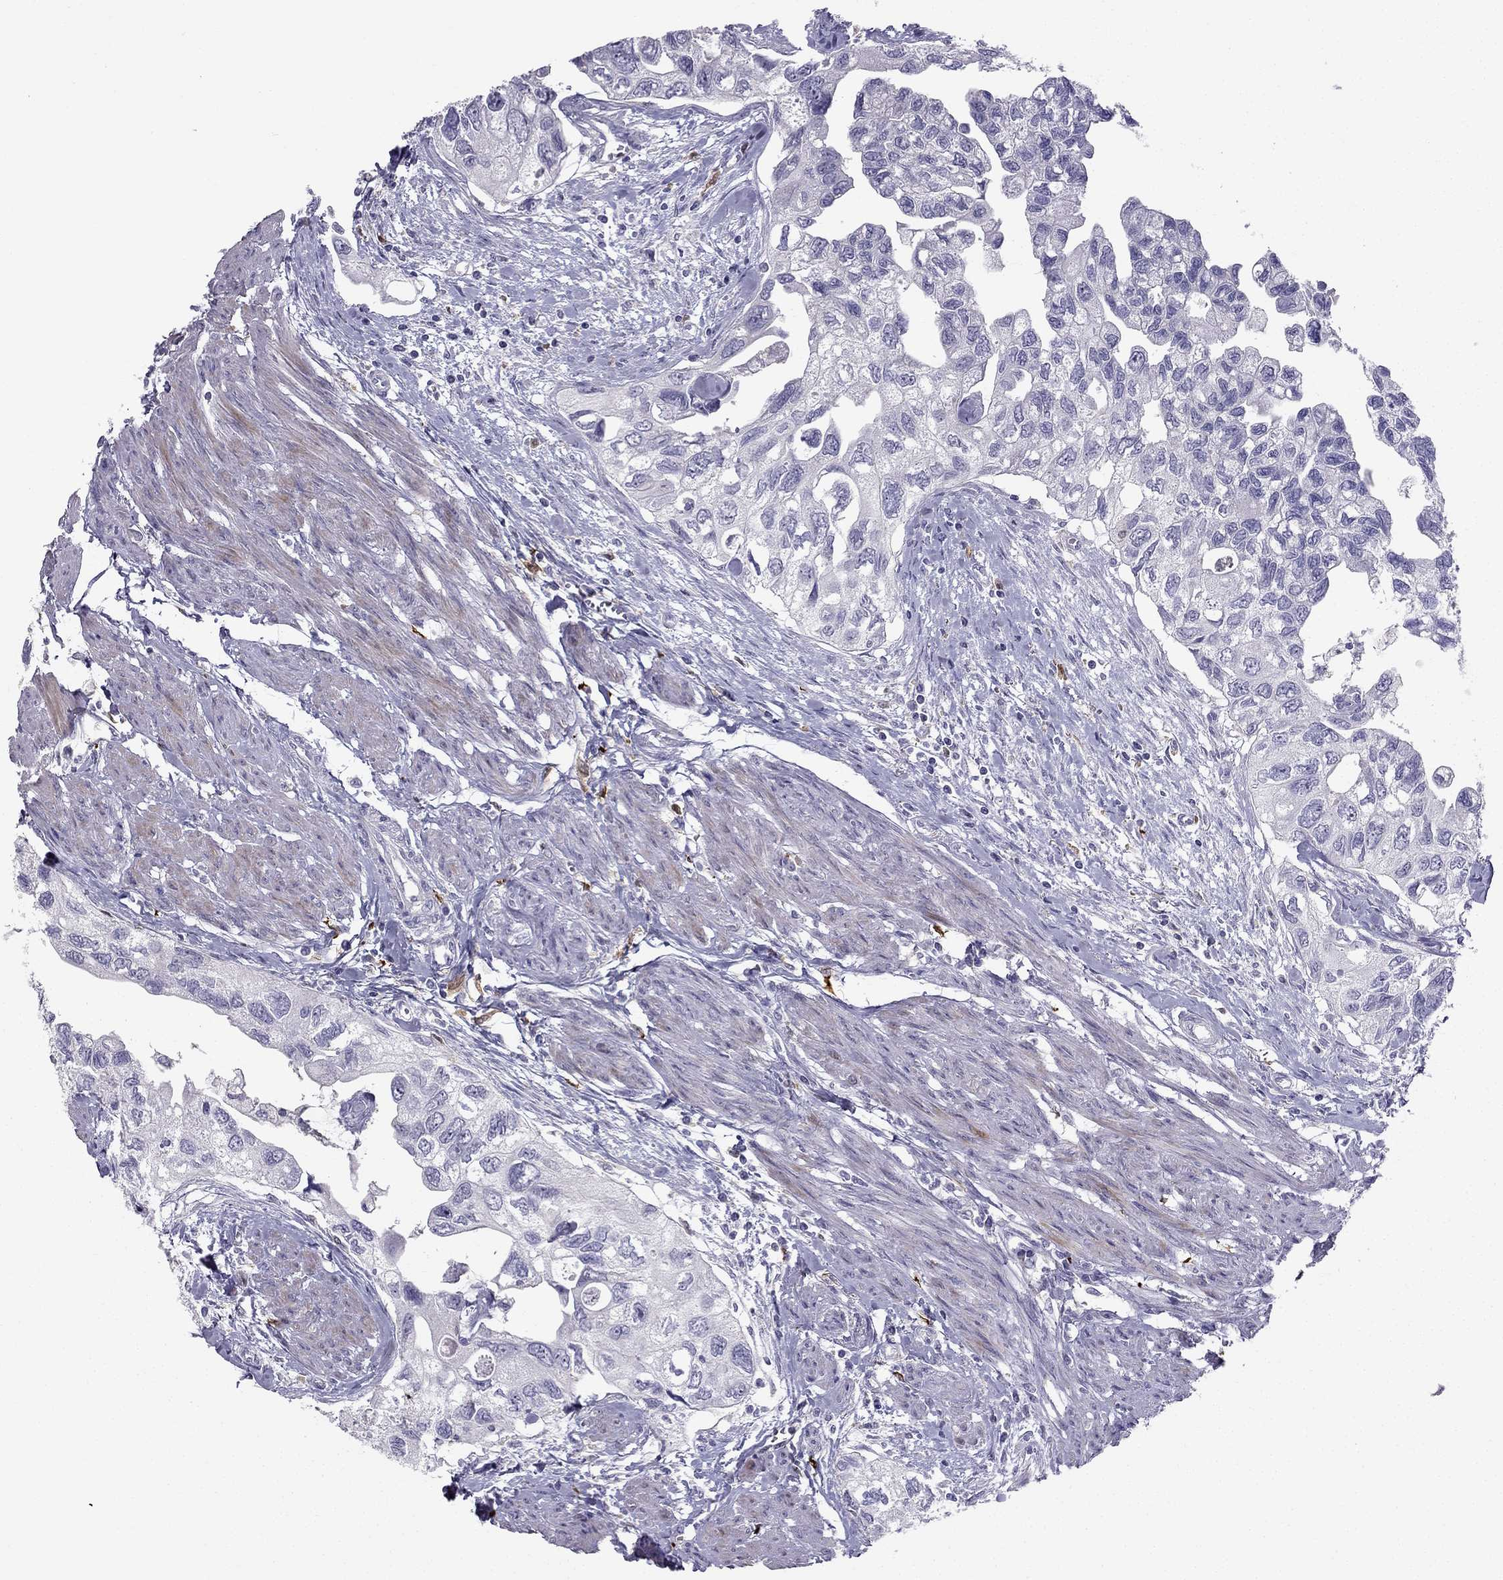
{"staining": {"intensity": "negative", "quantity": "none", "location": "none"}, "tissue": "urothelial cancer", "cell_type": "Tumor cells", "image_type": "cancer", "snomed": [{"axis": "morphology", "description": "Urothelial carcinoma, High grade"}, {"axis": "topography", "description": "Urinary bladder"}], "caption": "The histopathology image shows no staining of tumor cells in urothelial cancer. The staining was performed using DAB (3,3'-diaminobenzidine) to visualize the protein expression in brown, while the nuclei were stained in blue with hematoxylin (Magnification: 20x).", "gene": "LMTK3", "patient": {"sex": "male", "age": 59}}